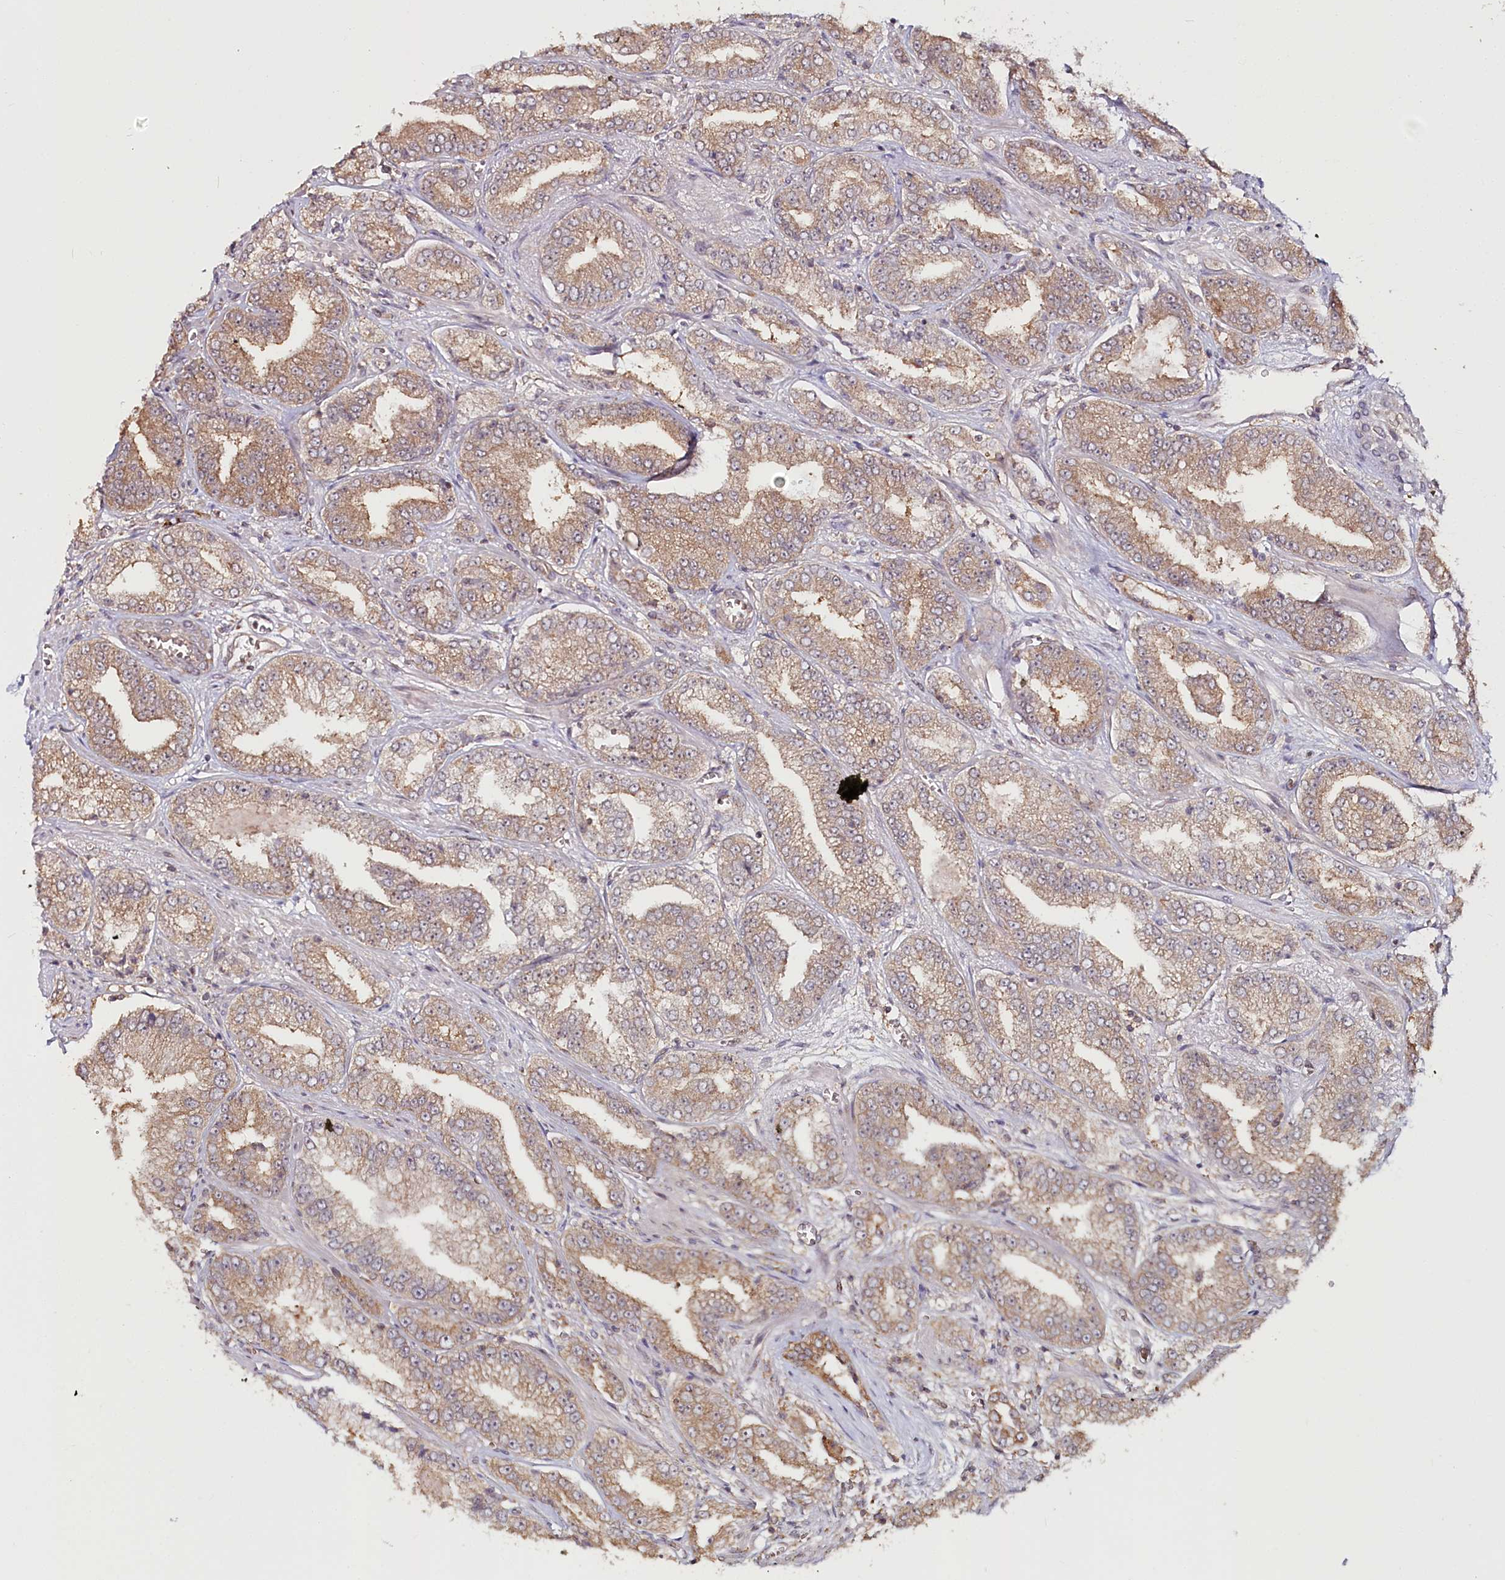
{"staining": {"intensity": "moderate", "quantity": ">75%", "location": "cytoplasmic/membranous"}, "tissue": "prostate cancer", "cell_type": "Tumor cells", "image_type": "cancer", "snomed": [{"axis": "morphology", "description": "Adenocarcinoma, High grade"}, {"axis": "topography", "description": "Prostate"}], "caption": "Immunohistochemical staining of adenocarcinoma (high-grade) (prostate) displays moderate cytoplasmic/membranous protein positivity in about >75% of tumor cells.", "gene": "OTUD4", "patient": {"sex": "male", "age": 71}}